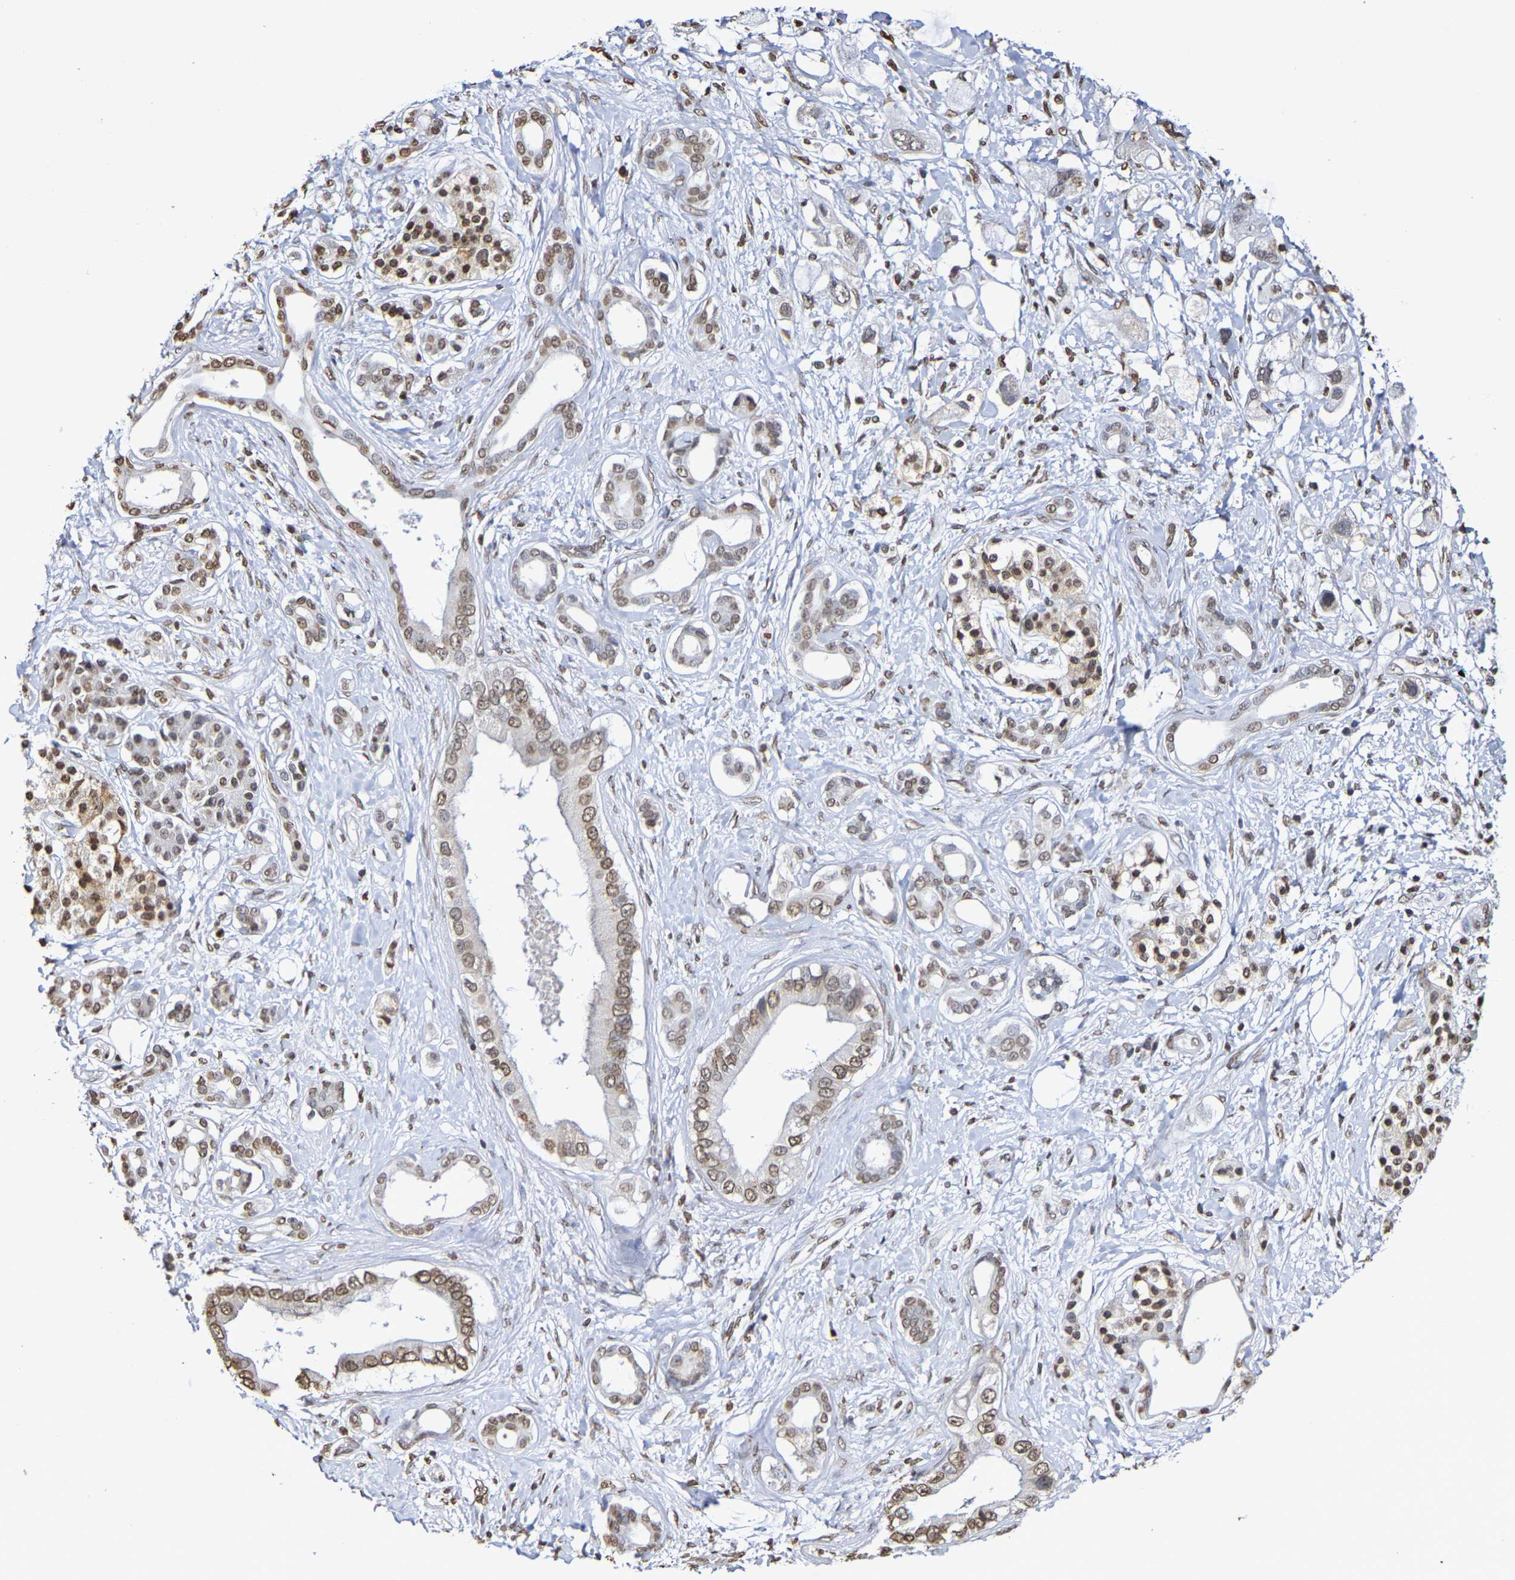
{"staining": {"intensity": "weak", "quantity": ">75%", "location": "nuclear"}, "tissue": "pancreatic cancer", "cell_type": "Tumor cells", "image_type": "cancer", "snomed": [{"axis": "morphology", "description": "Adenocarcinoma, NOS"}, {"axis": "topography", "description": "Pancreas"}], "caption": "Protein analysis of pancreatic cancer (adenocarcinoma) tissue reveals weak nuclear expression in approximately >75% of tumor cells.", "gene": "ATF4", "patient": {"sex": "female", "age": 56}}